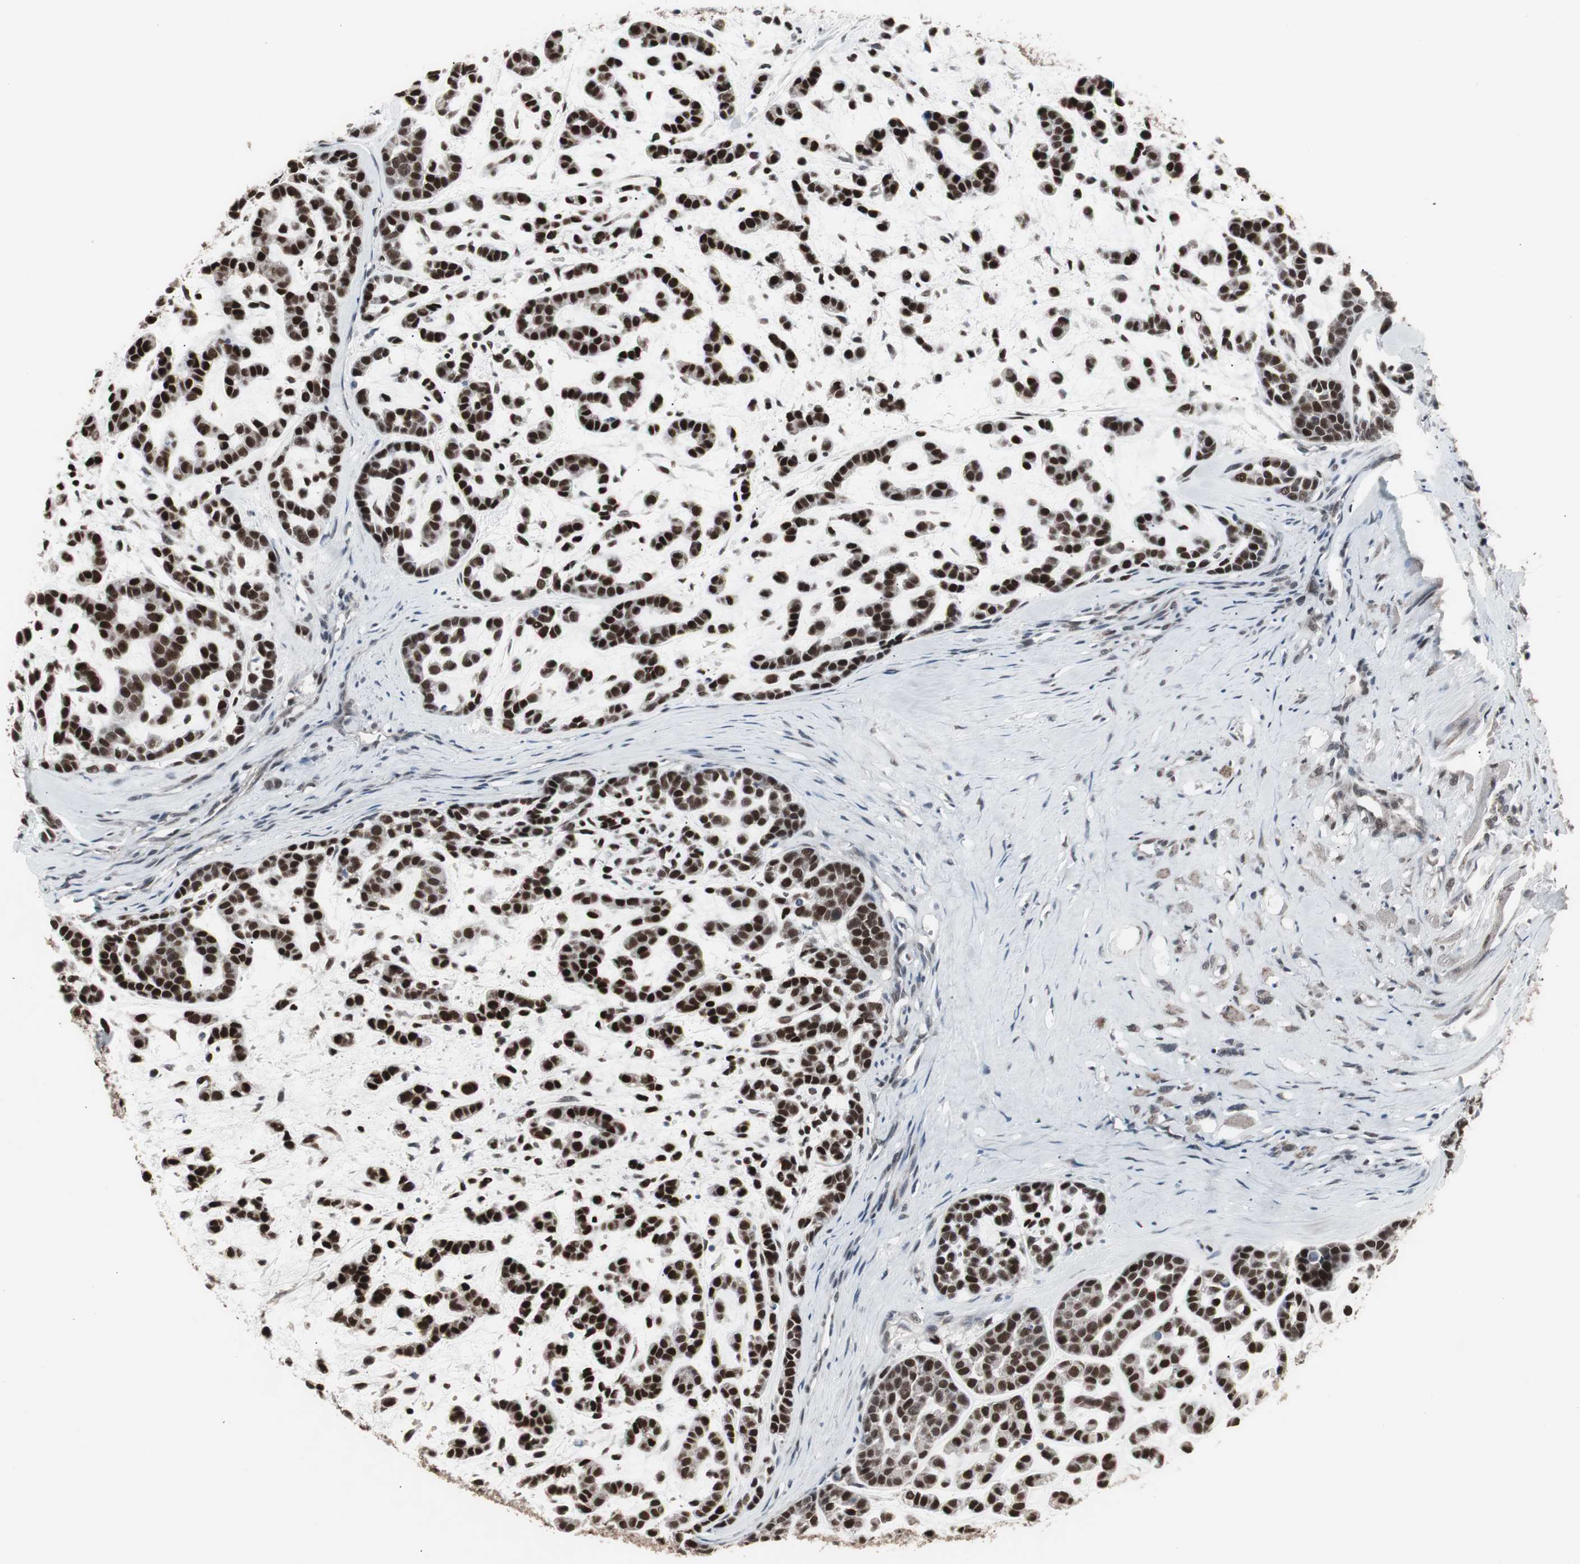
{"staining": {"intensity": "strong", "quantity": ">75%", "location": "nuclear"}, "tissue": "head and neck cancer", "cell_type": "Tumor cells", "image_type": "cancer", "snomed": [{"axis": "morphology", "description": "Adenocarcinoma, NOS"}, {"axis": "morphology", "description": "Adenoma, NOS"}, {"axis": "topography", "description": "Head-Neck"}], "caption": "IHC (DAB (3,3'-diaminobenzidine)) staining of human adenocarcinoma (head and neck) reveals strong nuclear protein staining in approximately >75% of tumor cells.", "gene": "RXRA", "patient": {"sex": "female", "age": 55}}